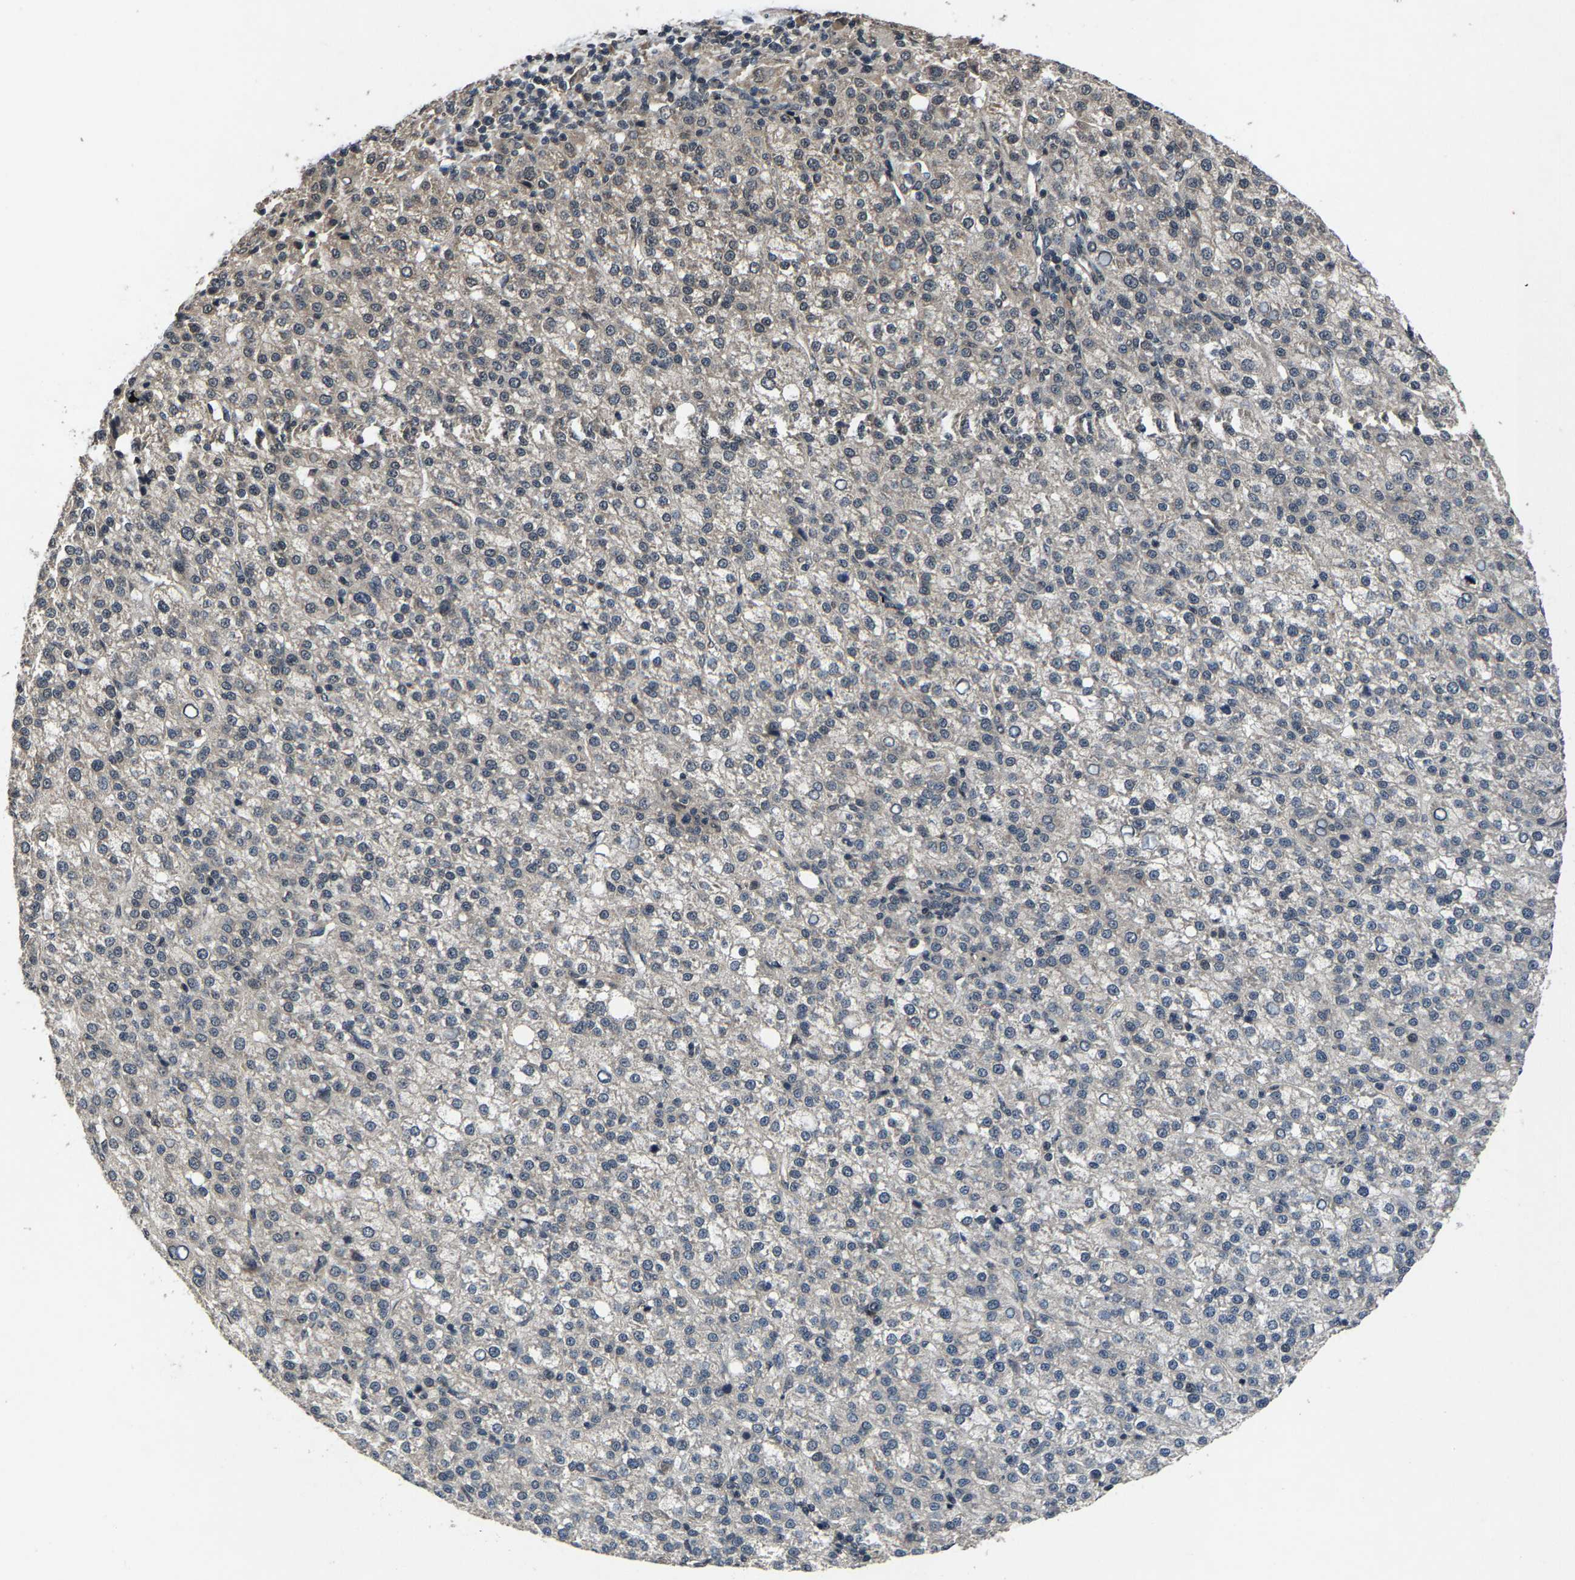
{"staining": {"intensity": "negative", "quantity": "none", "location": "none"}, "tissue": "liver cancer", "cell_type": "Tumor cells", "image_type": "cancer", "snomed": [{"axis": "morphology", "description": "Carcinoma, Hepatocellular, NOS"}, {"axis": "topography", "description": "Liver"}], "caption": "The photomicrograph reveals no staining of tumor cells in liver cancer (hepatocellular carcinoma).", "gene": "HUWE1", "patient": {"sex": "female", "age": 58}}